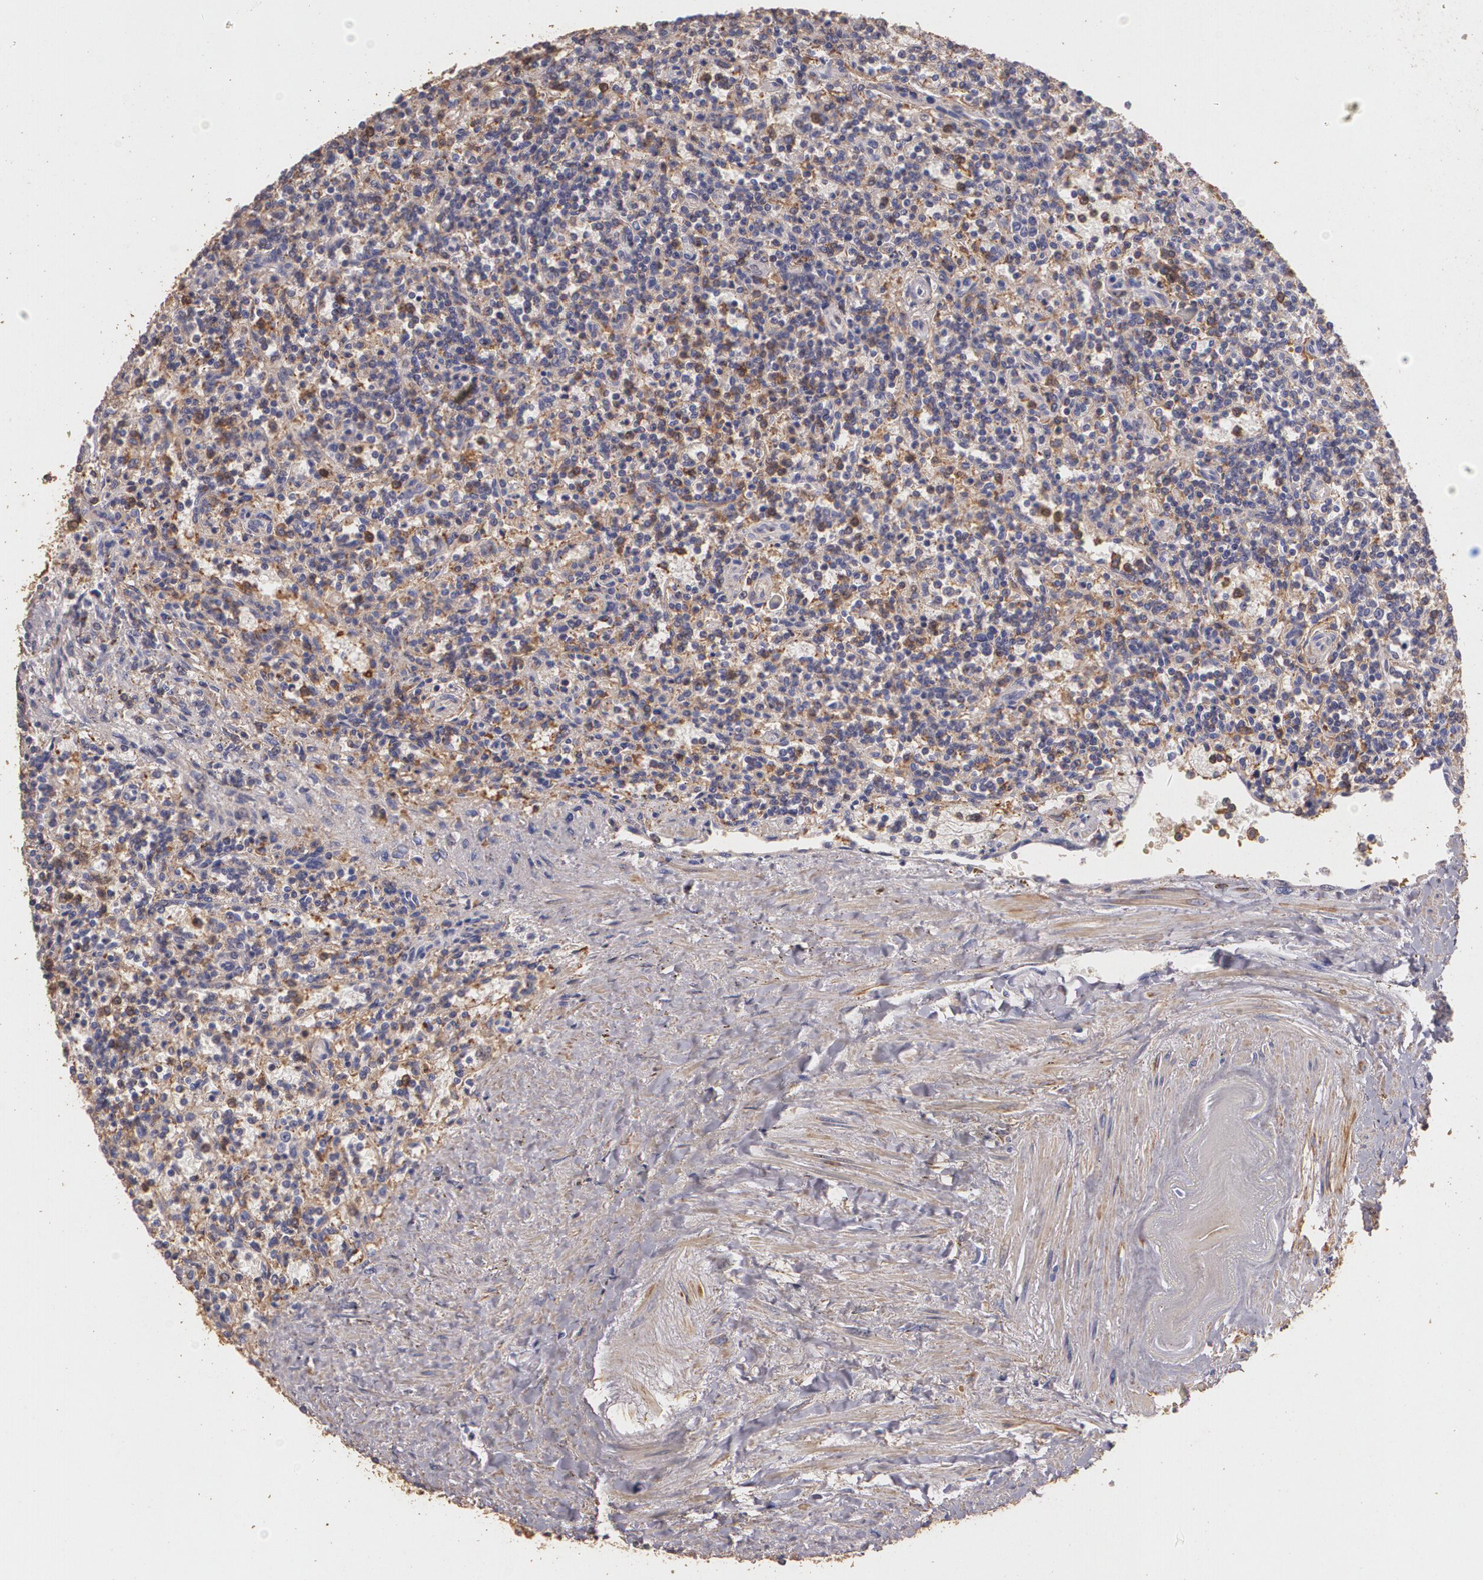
{"staining": {"intensity": "moderate", "quantity": "25%-75%", "location": "cytoplasmic/membranous"}, "tissue": "lymphoma", "cell_type": "Tumor cells", "image_type": "cancer", "snomed": [{"axis": "morphology", "description": "Malignant lymphoma, non-Hodgkin's type, Low grade"}, {"axis": "topography", "description": "Spleen"}], "caption": "Low-grade malignant lymphoma, non-Hodgkin's type was stained to show a protein in brown. There is medium levels of moderate cytoplasmic/membranous positivity in approximately 25%-75% of tumor cells.", "gene": "TGFBR1", "patient": {"sex": "male", "age": 73}}